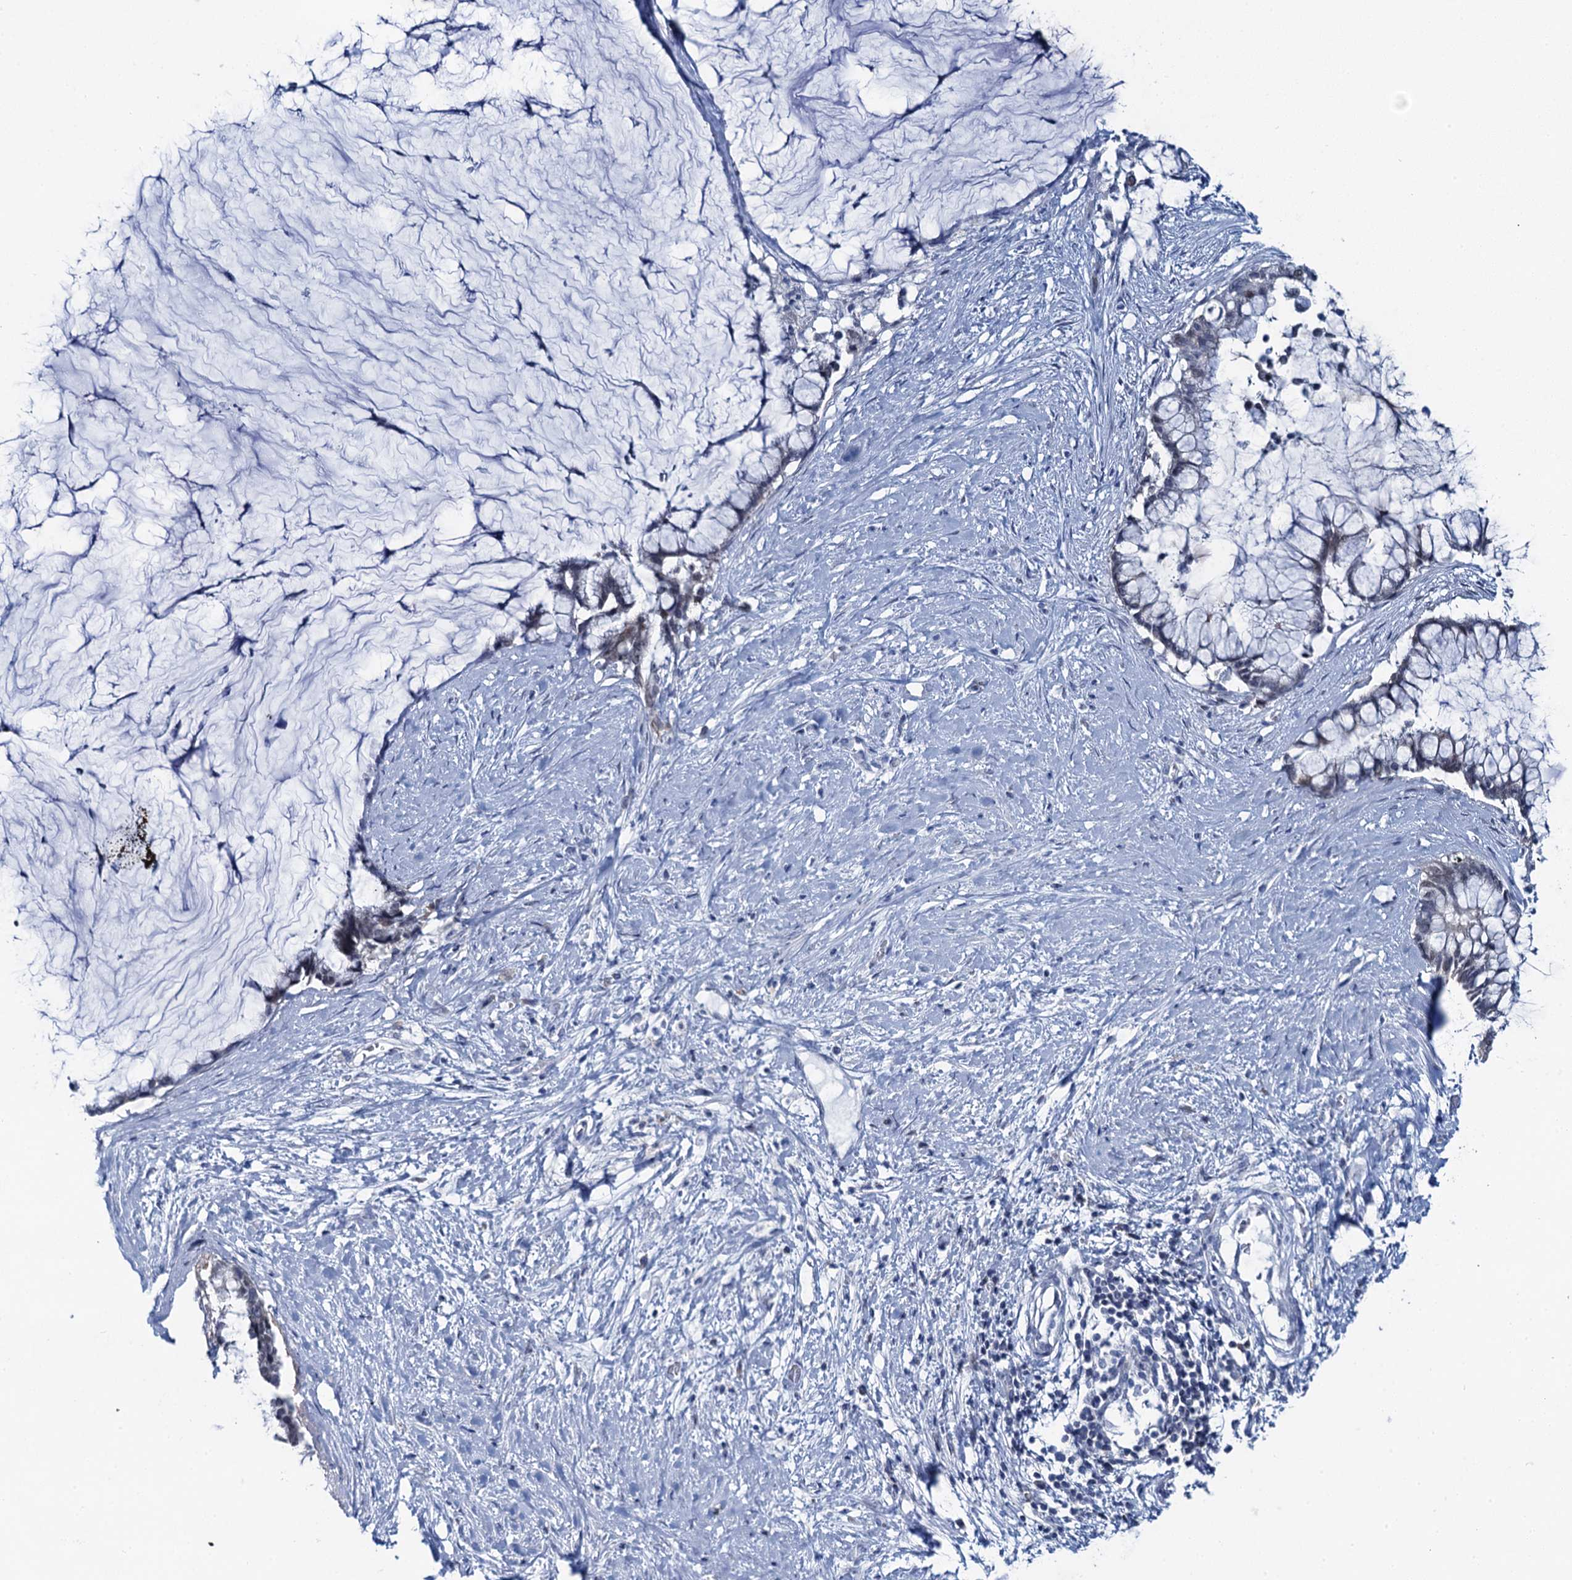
{"staining": {"intensity": "negative", "quantity": "none", "location": "none"}, "tissue": "pancreatic cancer", "cell_type": "Tumor cells", "image_type": "cancer", "snomed": [{"axis": "morphology", "description": "Adenocarcinoma, NOS"}, {"axis": "topography", "description": "Pancreas"}], "caption": "This is an immunohistochemistry image of human pancreatic cancer. There is no staining in tumor cells.", "gene": "TOX3", "patient": {"sex": "male", "age": 41}}